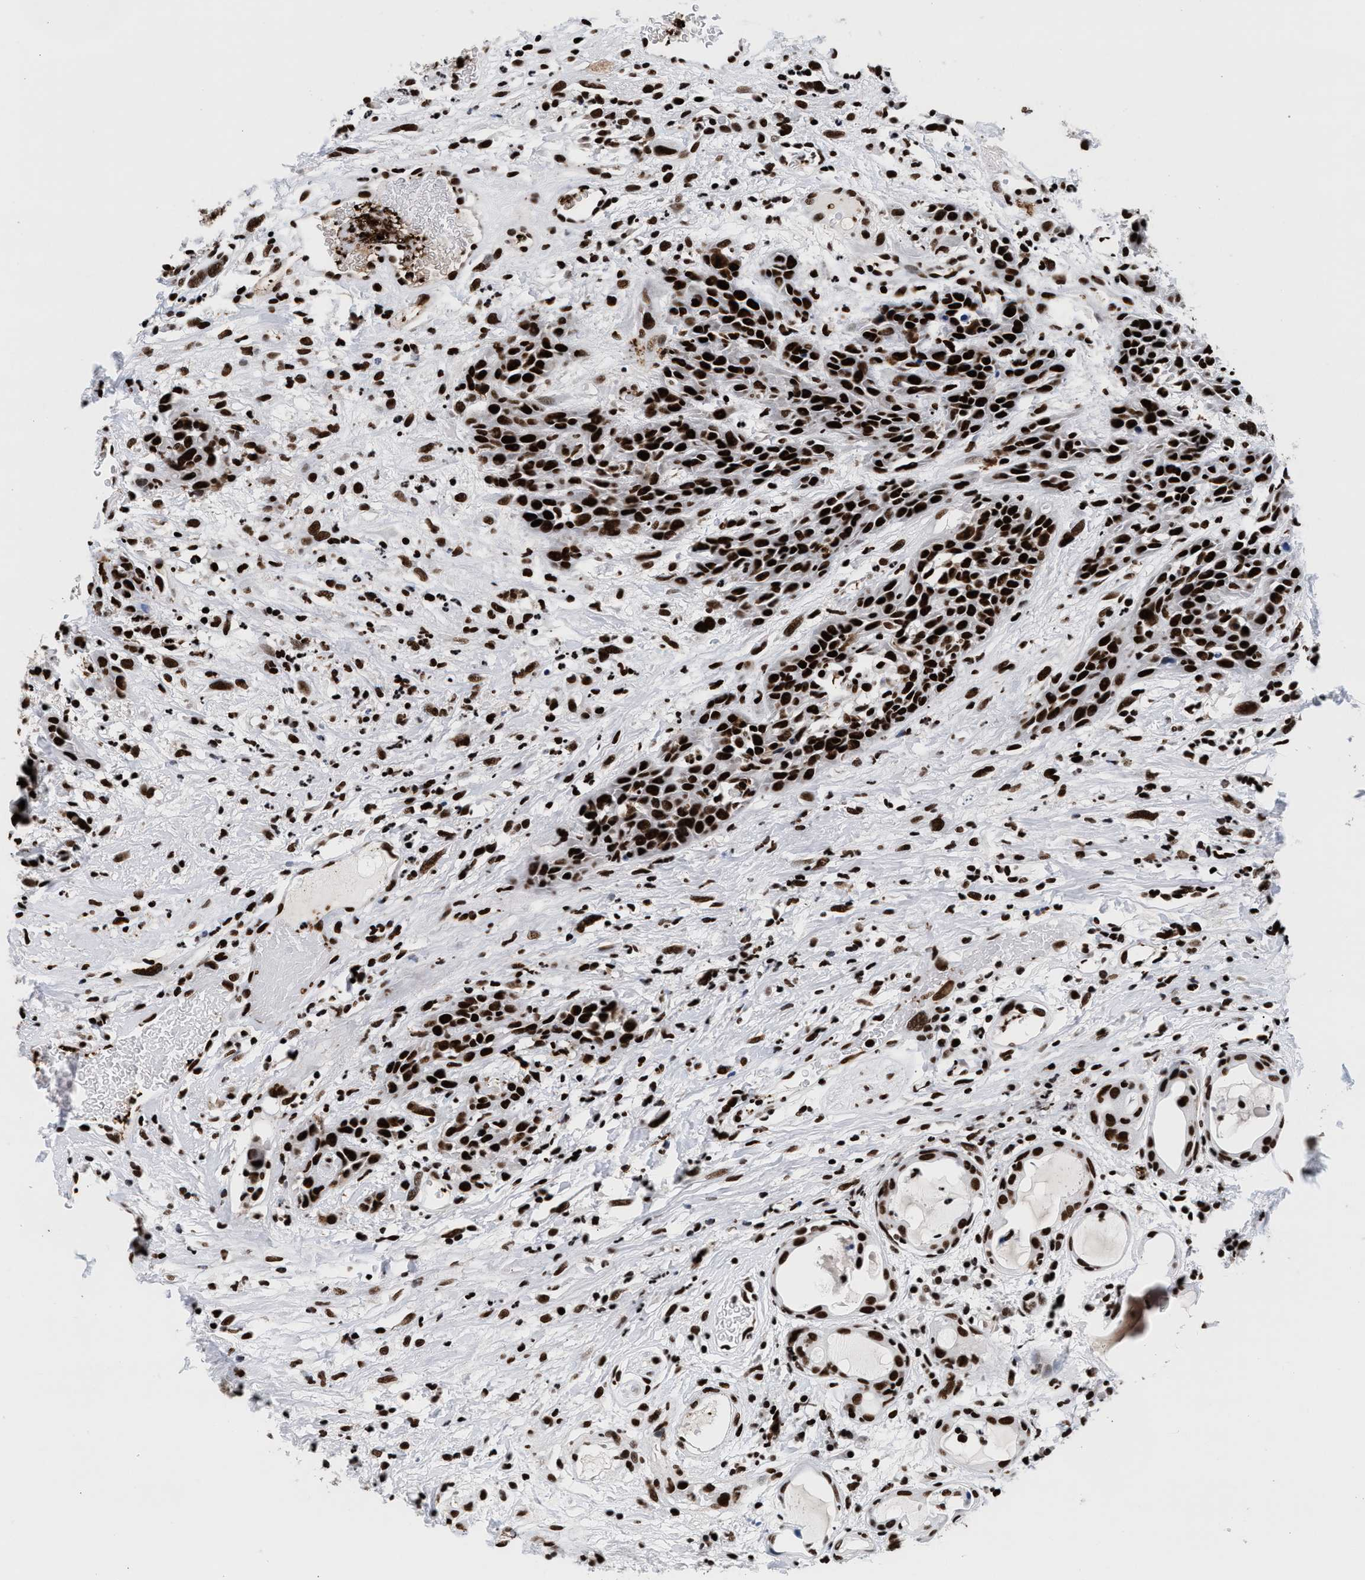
{"staining": {"intensity": "strong", "quantity": ">75%", "location": "nuclear"}, "tissue": "head and neck cancer", "cell_type": "Tumor cells", "image_type": "cancer", "snomed": [{"axis": "morphology", "description": "Normal tissue, NOS"}, {"axis": "morphology", "description": "Squamous cell carcinoma, NOS"}, {"axis": "topography", "description": "Cartilage tissue"}, {"axis": "topography", "description": "Head-Neck"}], "caption": "Head and neck cancer stained for a protein (brown) exhibits strong nuclear positive staining in about >75% of tumor cells.", "gene": "RAD21", "patient": {"sex": "male", "age": 62}}